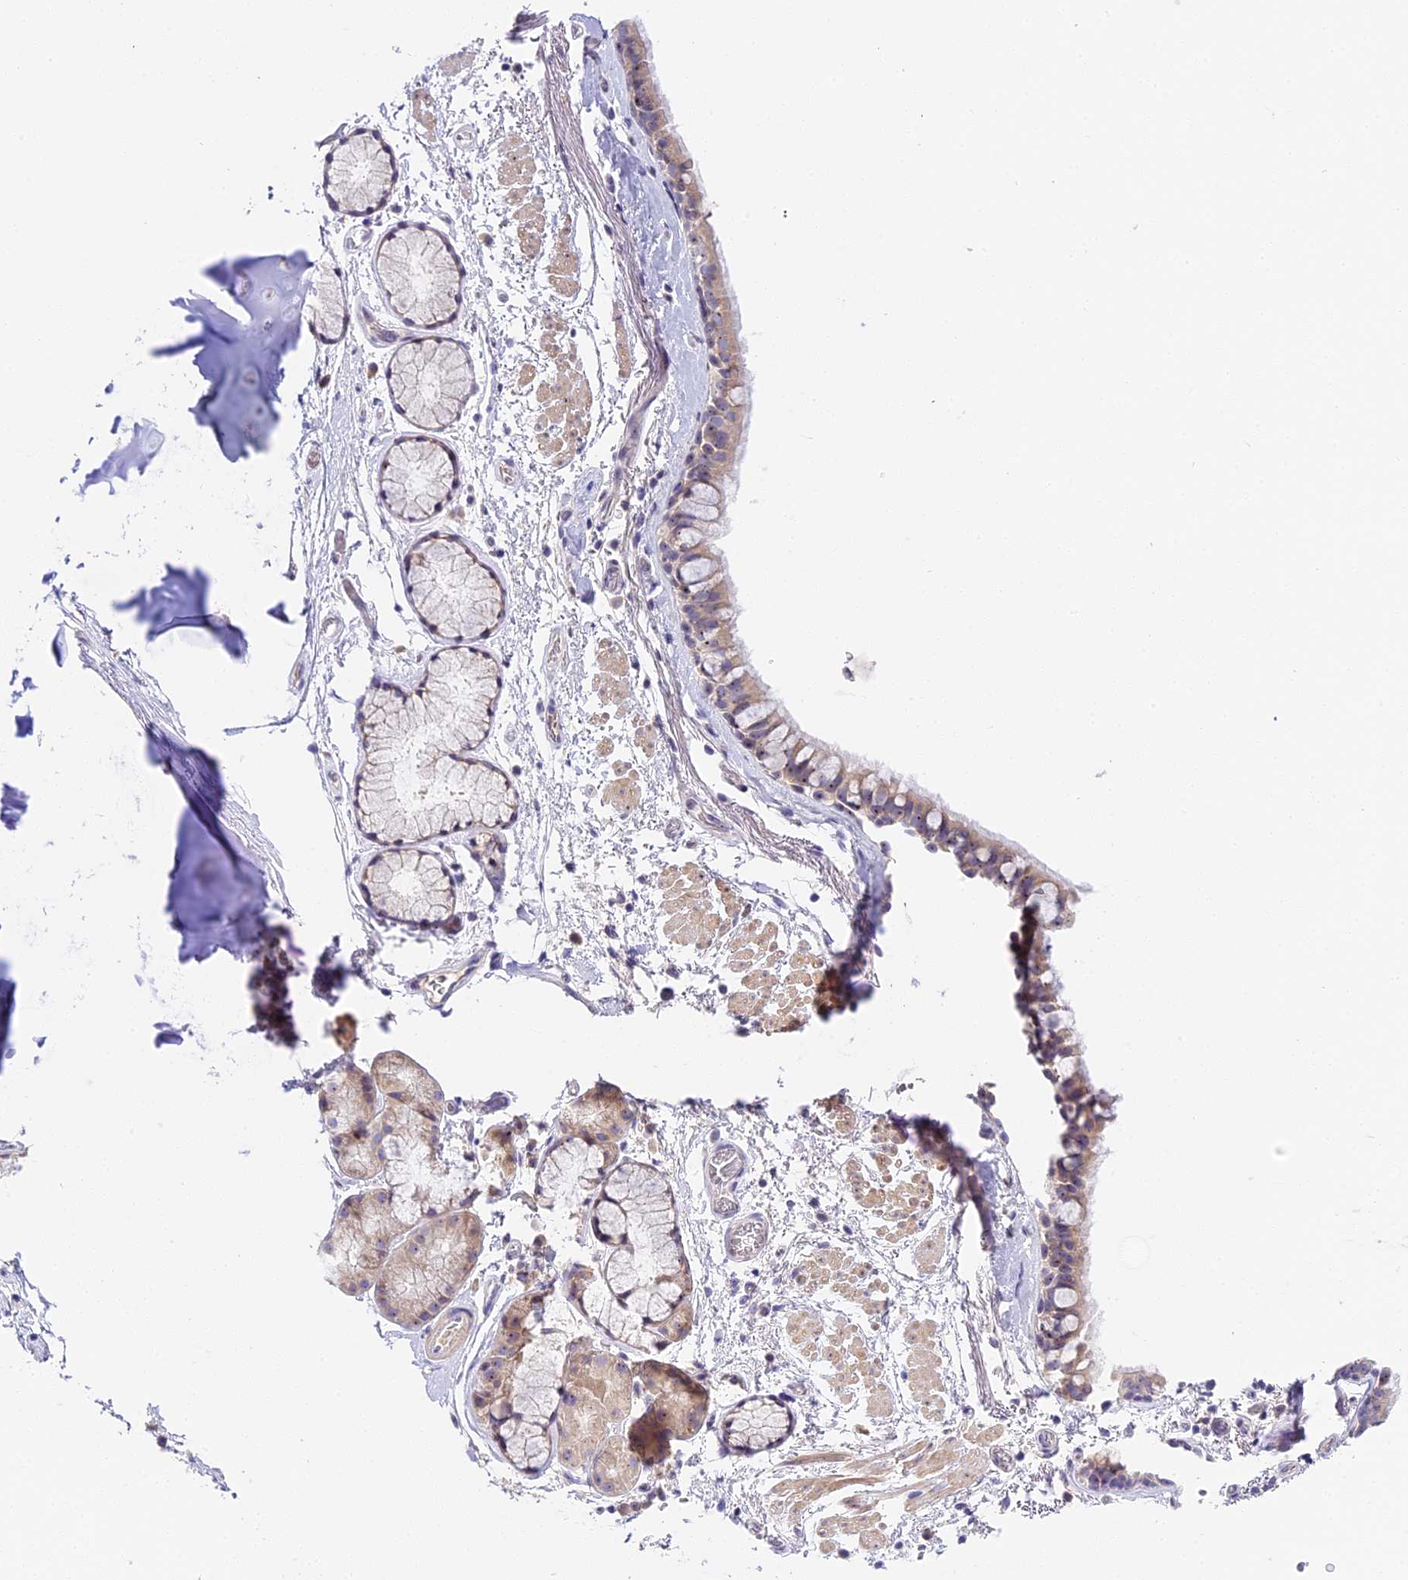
{"staining": {"intensity": "moderate", "quantity": "25%-75%", "location": "cytoplasmic/membranous,nuclear"}, "tissue": "bronchus", "cell_type": "Respiratory epithelial cells", "image_type": "normal", "snomed": [{"axis": "morphology", "description": "Normal tissue, NOS"}, {"axis": "topography", "description": "Bronchus"}], "caption": "A brown stain shows moderate cytoplasmic/membranous,nuclear staining of a protein in respiratory epithelial cells of benign human bronchus. Immunohistochemistry (ihc) stains the protein in brown and the nuclei are stained blue.", "gene": "RAD51", "patient": {"sex": "male", "age": 65}}